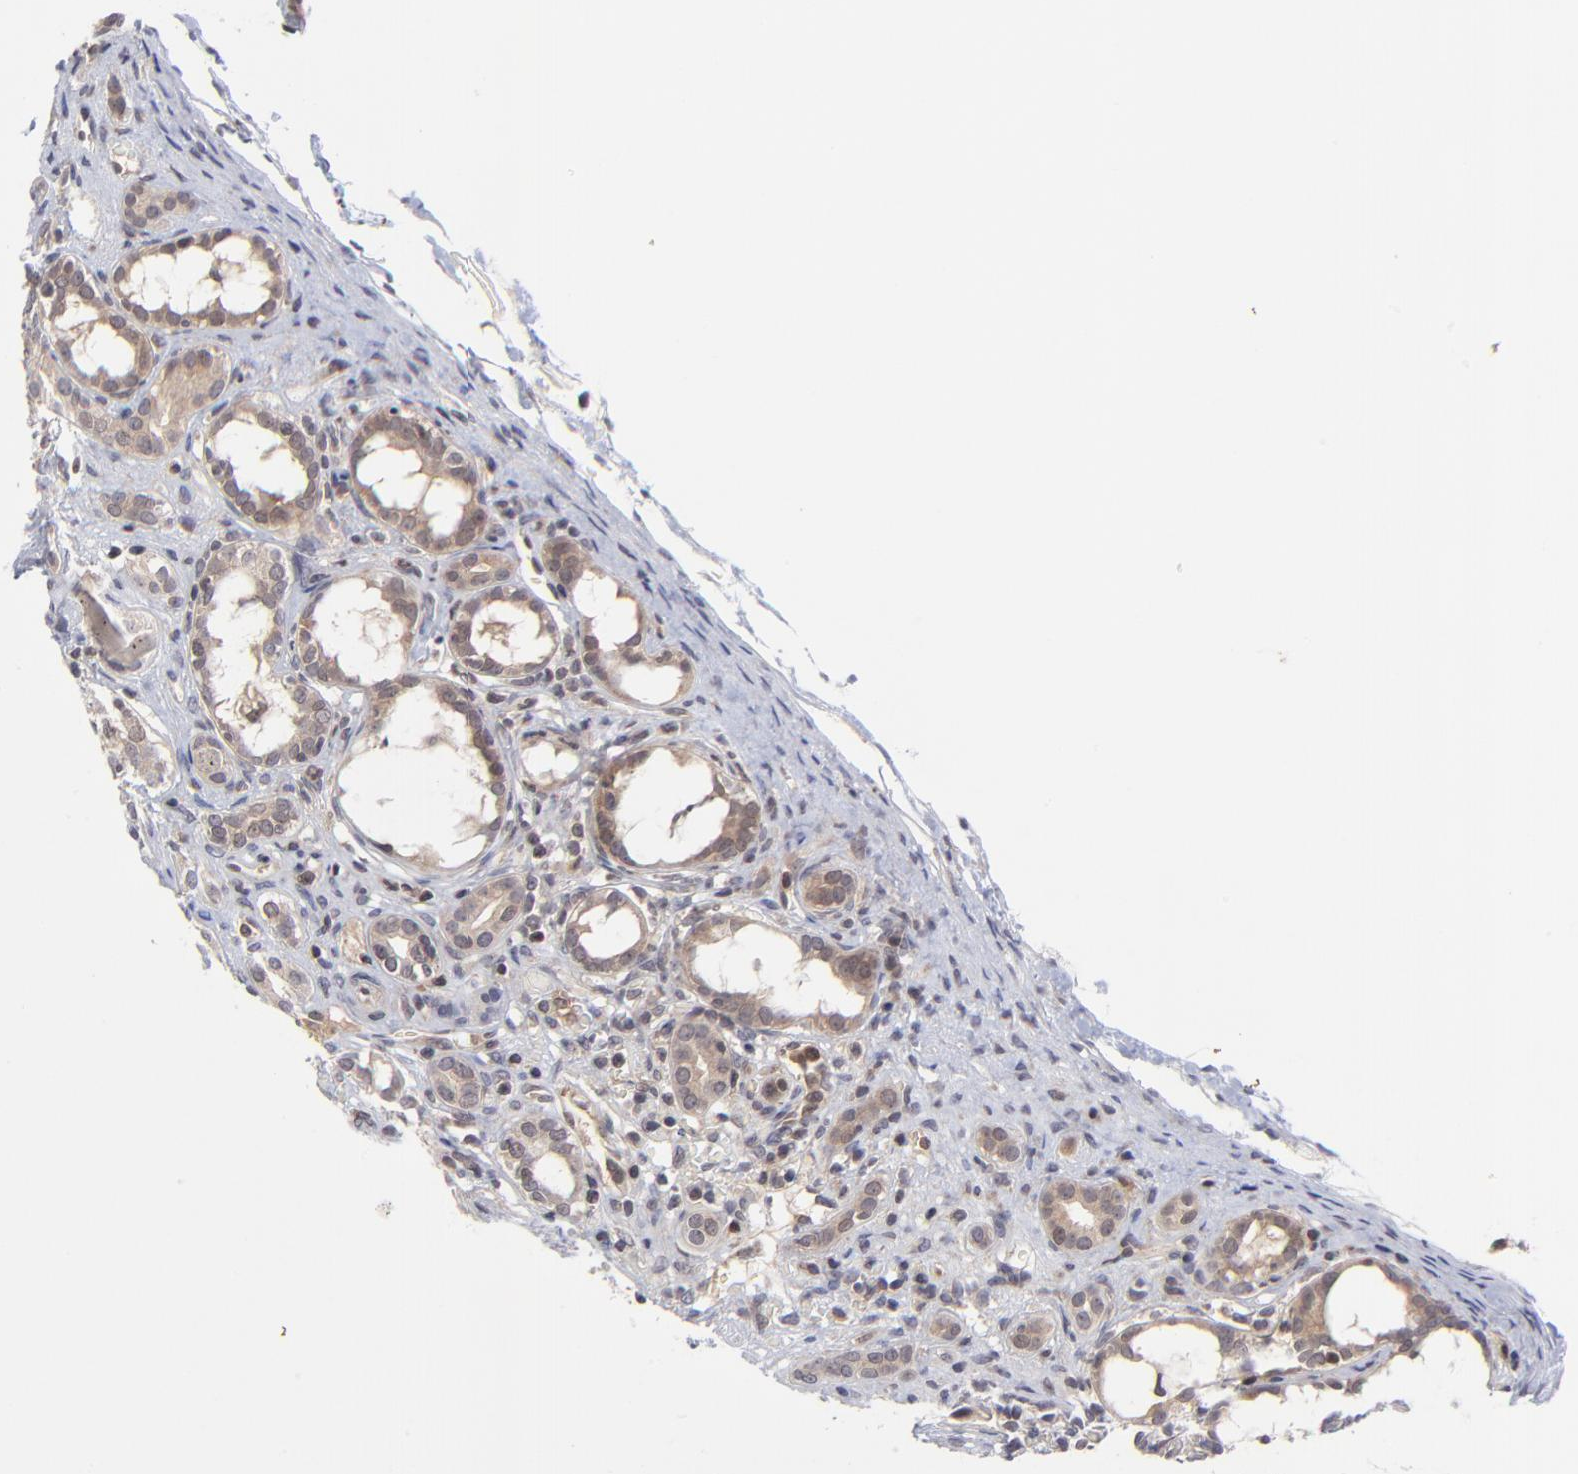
{"staining": {"intensity": "moderate", "quantity": "25%-75%", "location": "cytoplasmic/membranous"}, "tissue": "kidney", "cell_type": "Cells in glomeruli", "image_type": "normal", "snomed": [{"axis": "morphology", "description": "Normal tissue, NOS"}, {"axis": "topography", "description": "Kidney"}], "caption": "An immunohistochemistry (IHC) micrograph of normal tissue is shown. Protein staining in brown highlights moderate cytoplasmic/membranous positivity in kidney within cells in glomeruli. (IHC, brightfield microscopy, high magnification).", "gene": "UBE2L6", "patient": {"sex": "male", "age": 7}}